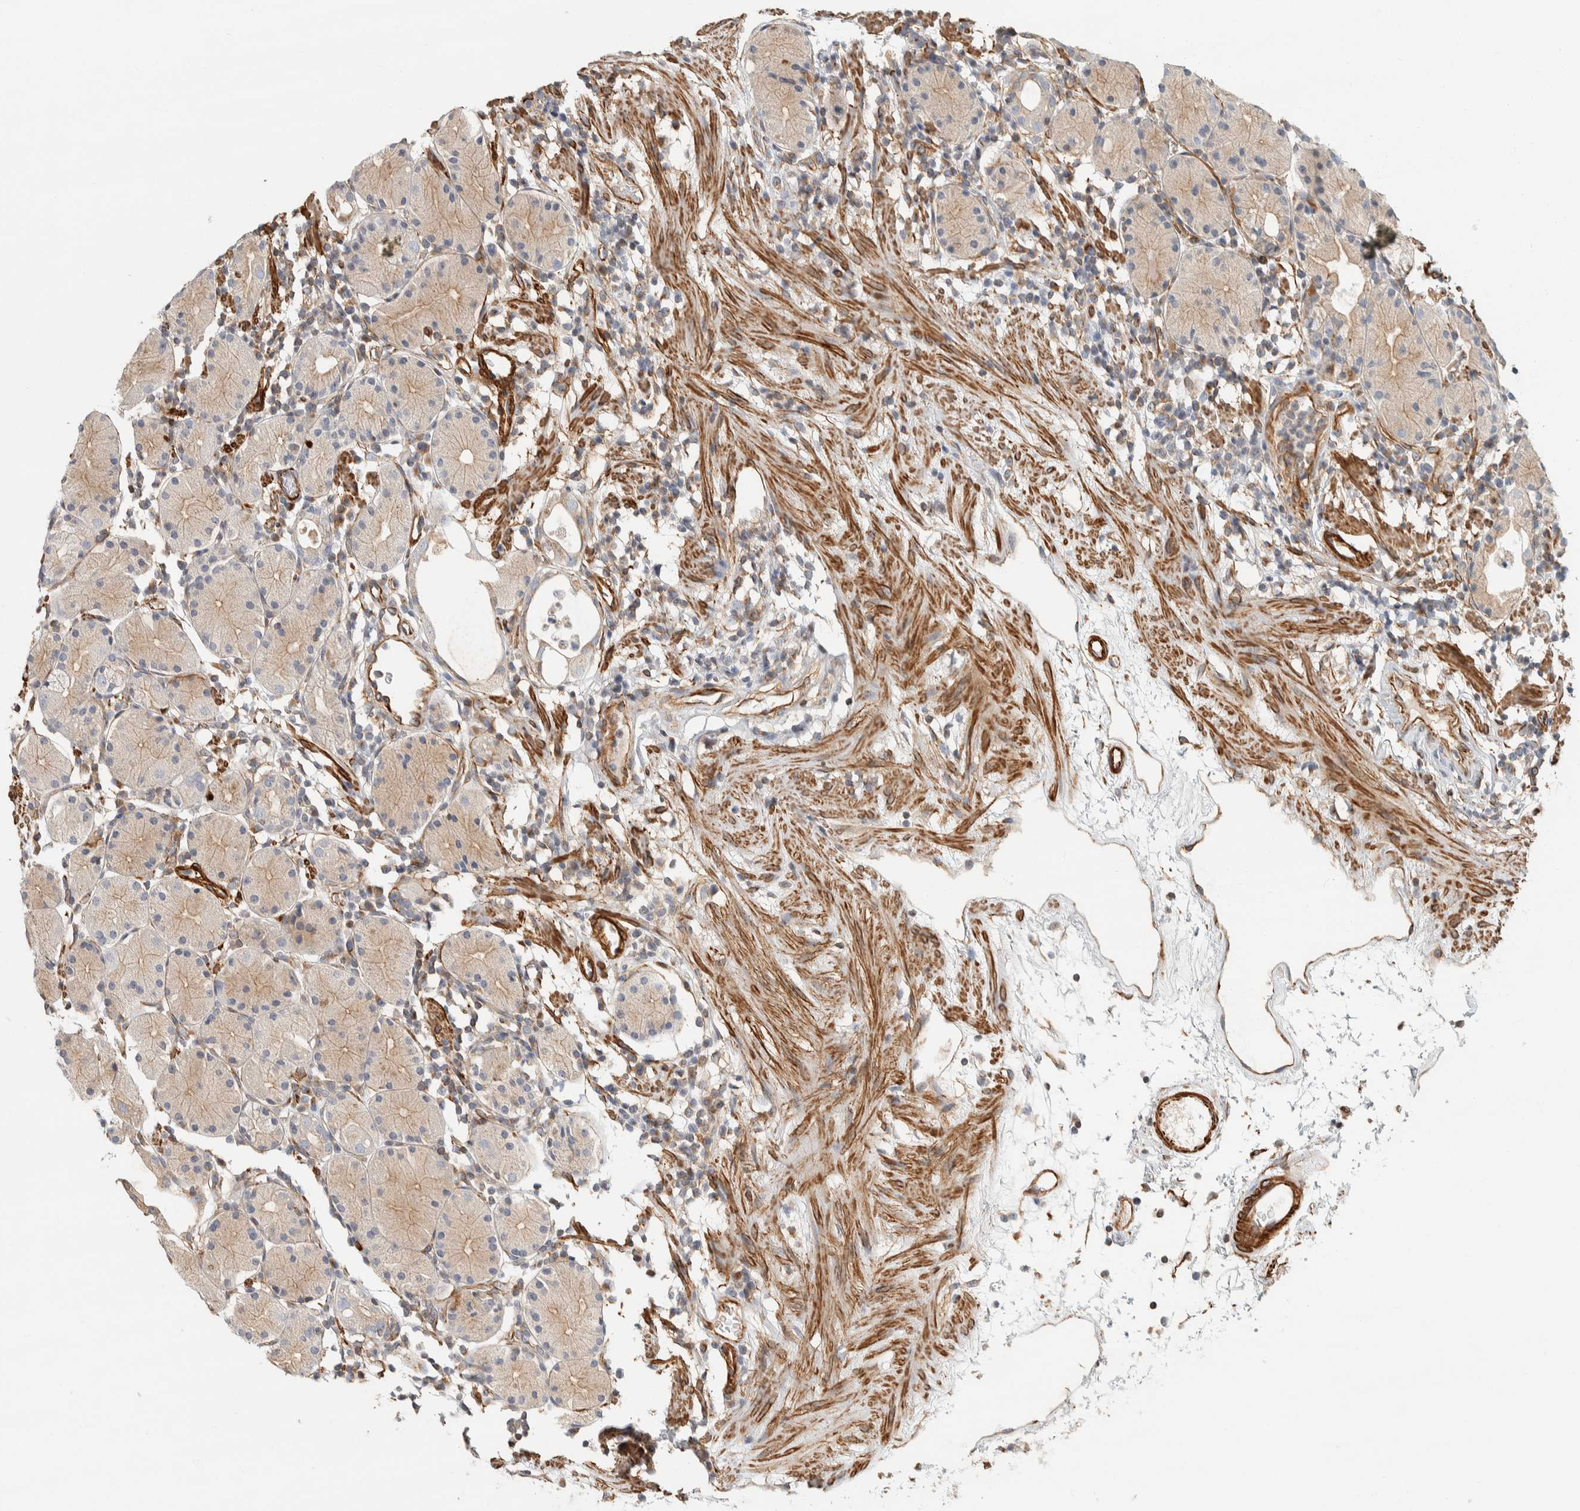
{"staining": {"intensity": "weak", "quantity": "<25%", "location": "cytoplasmic/membranous"}, "tissue": "stomach", "cell_type": "Glandular cells", "image_type": "normal", "snomed": [{"axis": "morphology", "description": "Normal tissue, NOS"}, {"axis": "topography", "description": "Stomach"}, {"axis": "topography", "description": "Stomach, lower"}], "caption": "Immunohistochemistry (IHC) histopathology image of normal human stomach stained for a protein (brown), which shows no expression in glandular cells.", "gene": "CDR2", "patient": {"sex": "female", "age": 75}}